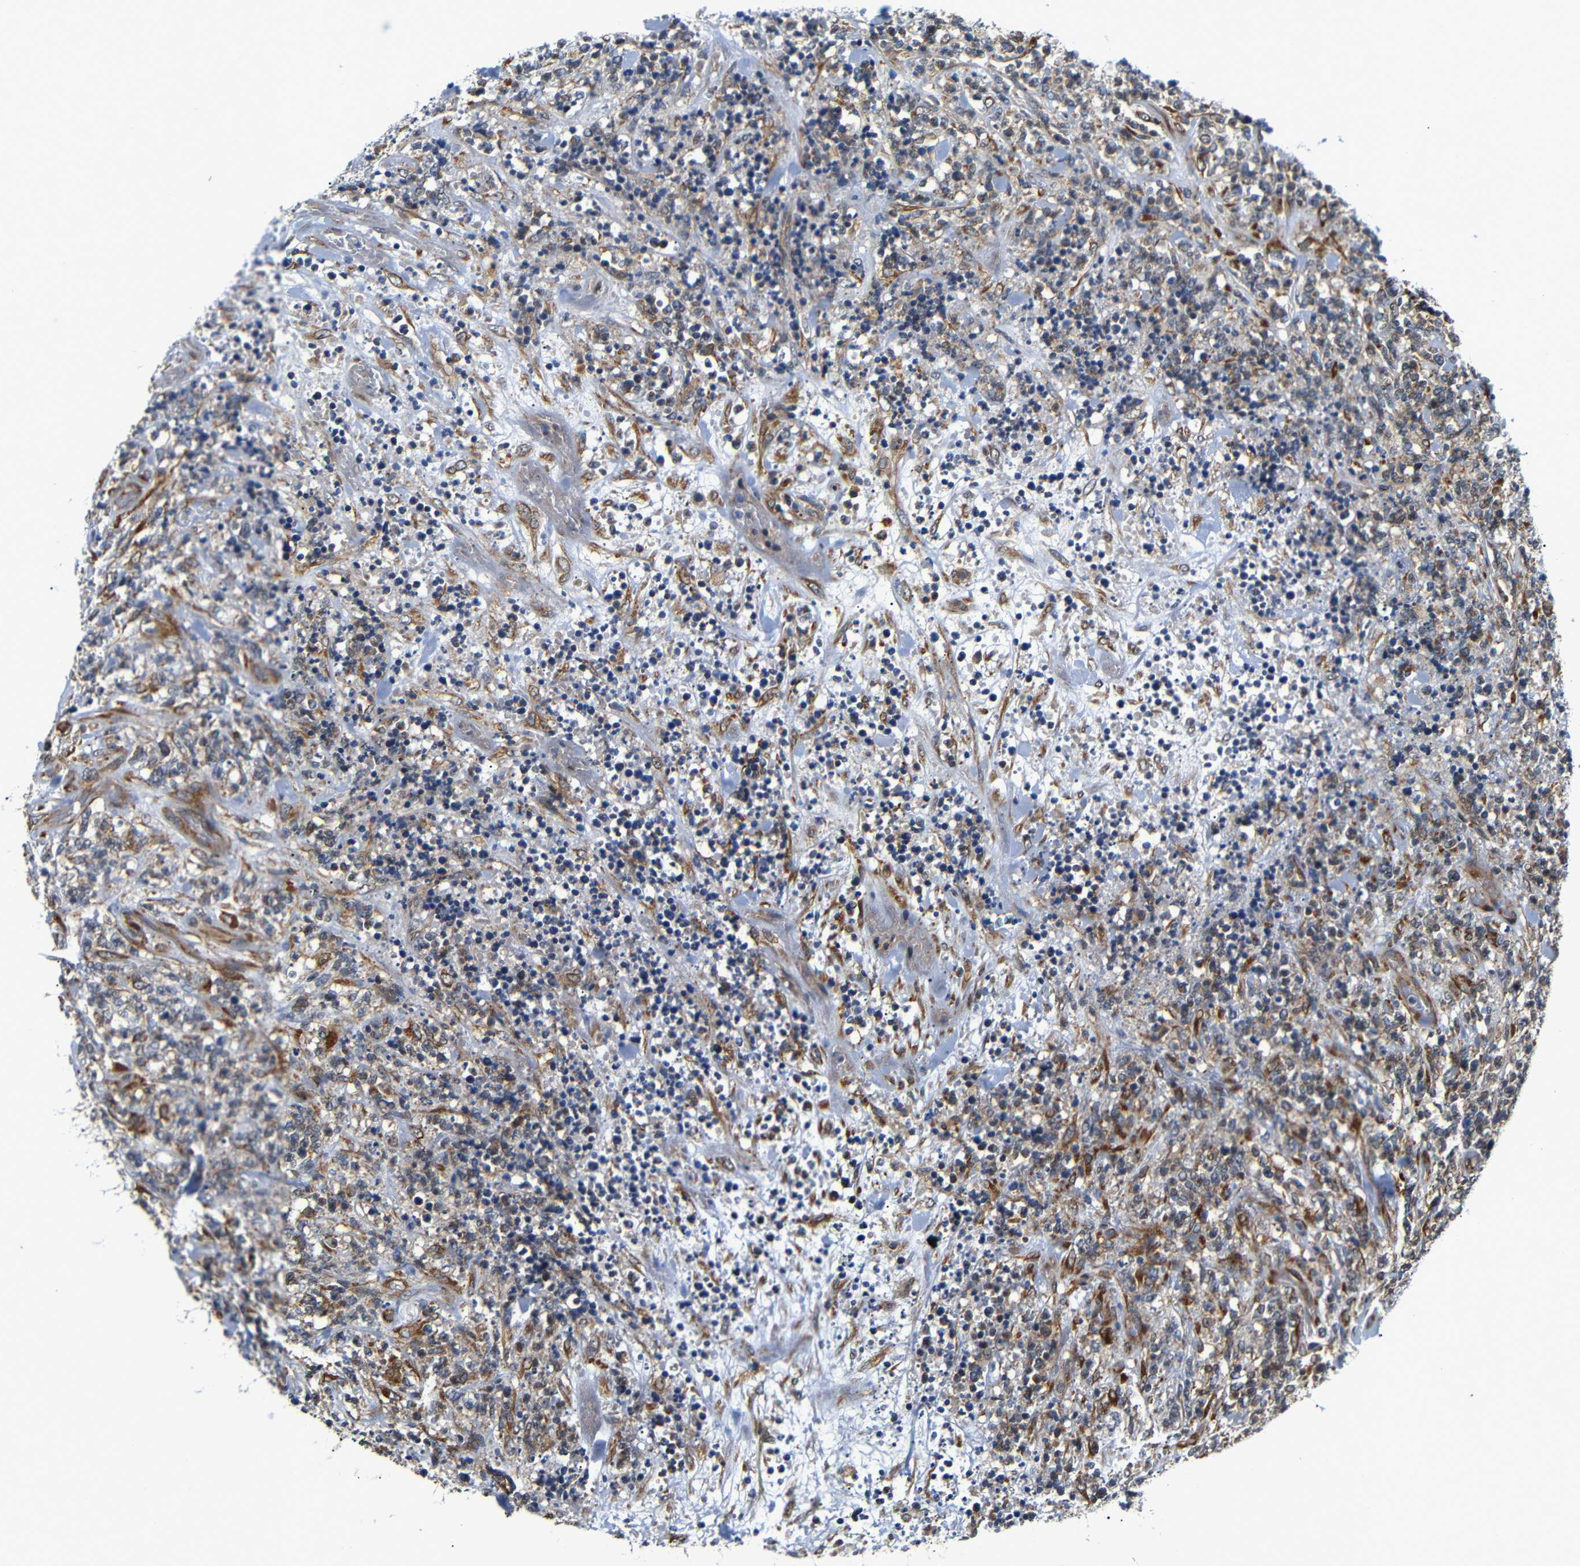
{"staining": {"intensity": "moderate", "quantity": "25%-75%", "location": "cytoplasmic/membranous"}, "tissue": "lymphoma", "cell_type": "Tumor cells", "image_type": "cancer", "snomed": [{"axis": "morphology", "description": "Malignant lymphoma, non-Hodgkin's type, High grade"}, {"axis": "topography", "description": "Soft tissue"}], "caption": "Immunohistochemical staining of lymphoma exhibits medium levels of moderate cytoplasmic/membranous protein expression in about 25%-75% of tumor cells. (IHC, brightfield microscopy, high magnification).", "gene": "KANK4", "patient": {"sex": "male", "age": 18}}